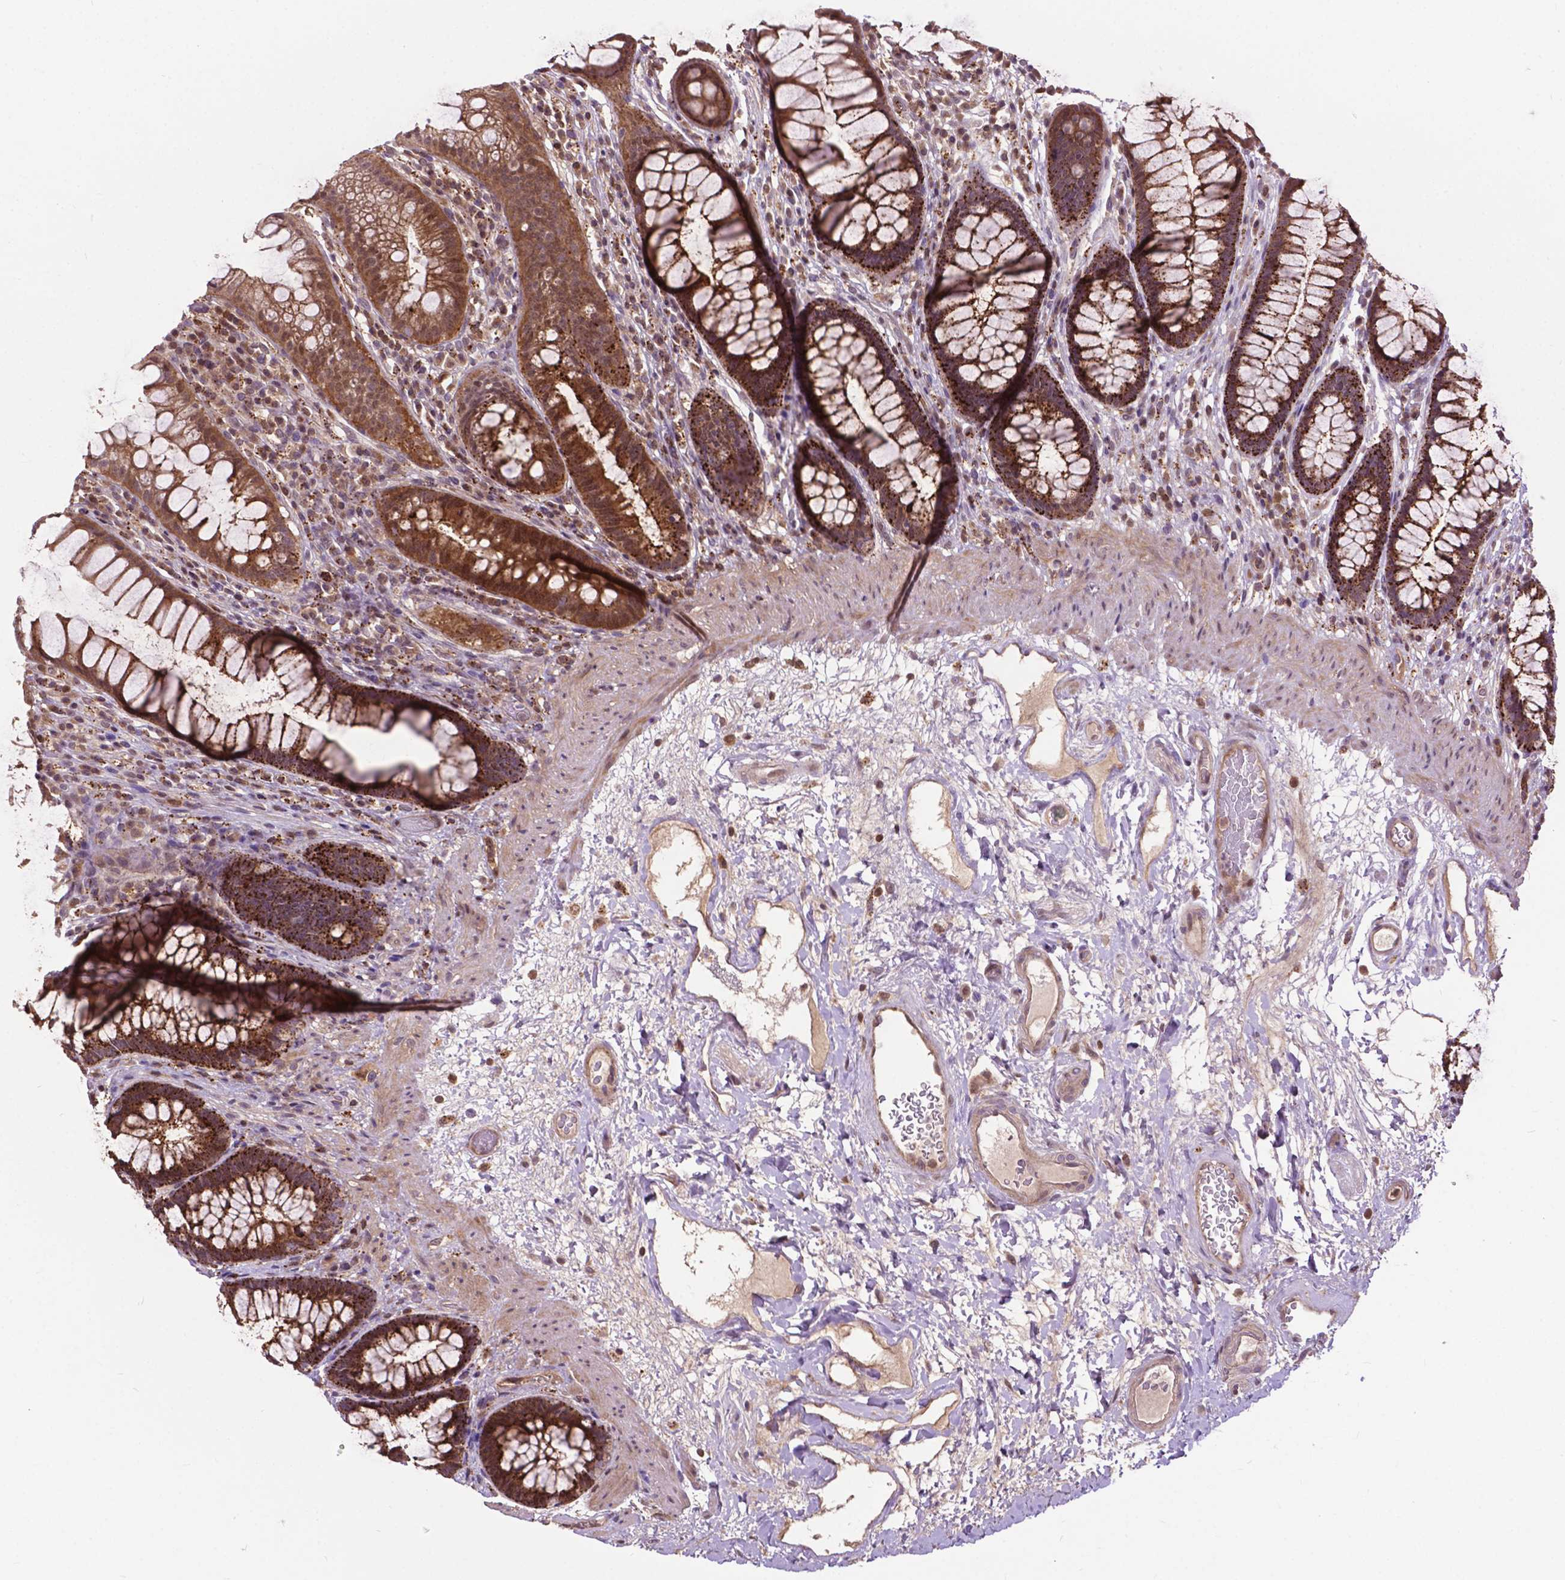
{"staining": {"intensity": "strong", "quantity": ">75%", "location": "cytoplasmic/membranous"}, "tissue": "rectum", "cell_type": "Glandular cells", "image_type": "normal", "snomed": [{"axis": "morphology", "description": "Normal tissue, NOS"}, {"axis": "topography", "description": "Rectum"}], "caption": "Protein staining reveals strong cytoplasmic/membranous staining in approximately >75% of glandular cells in benign rectum.", "gene": "CHMP4A", "patient": {"sex": "male", "age": 72}}